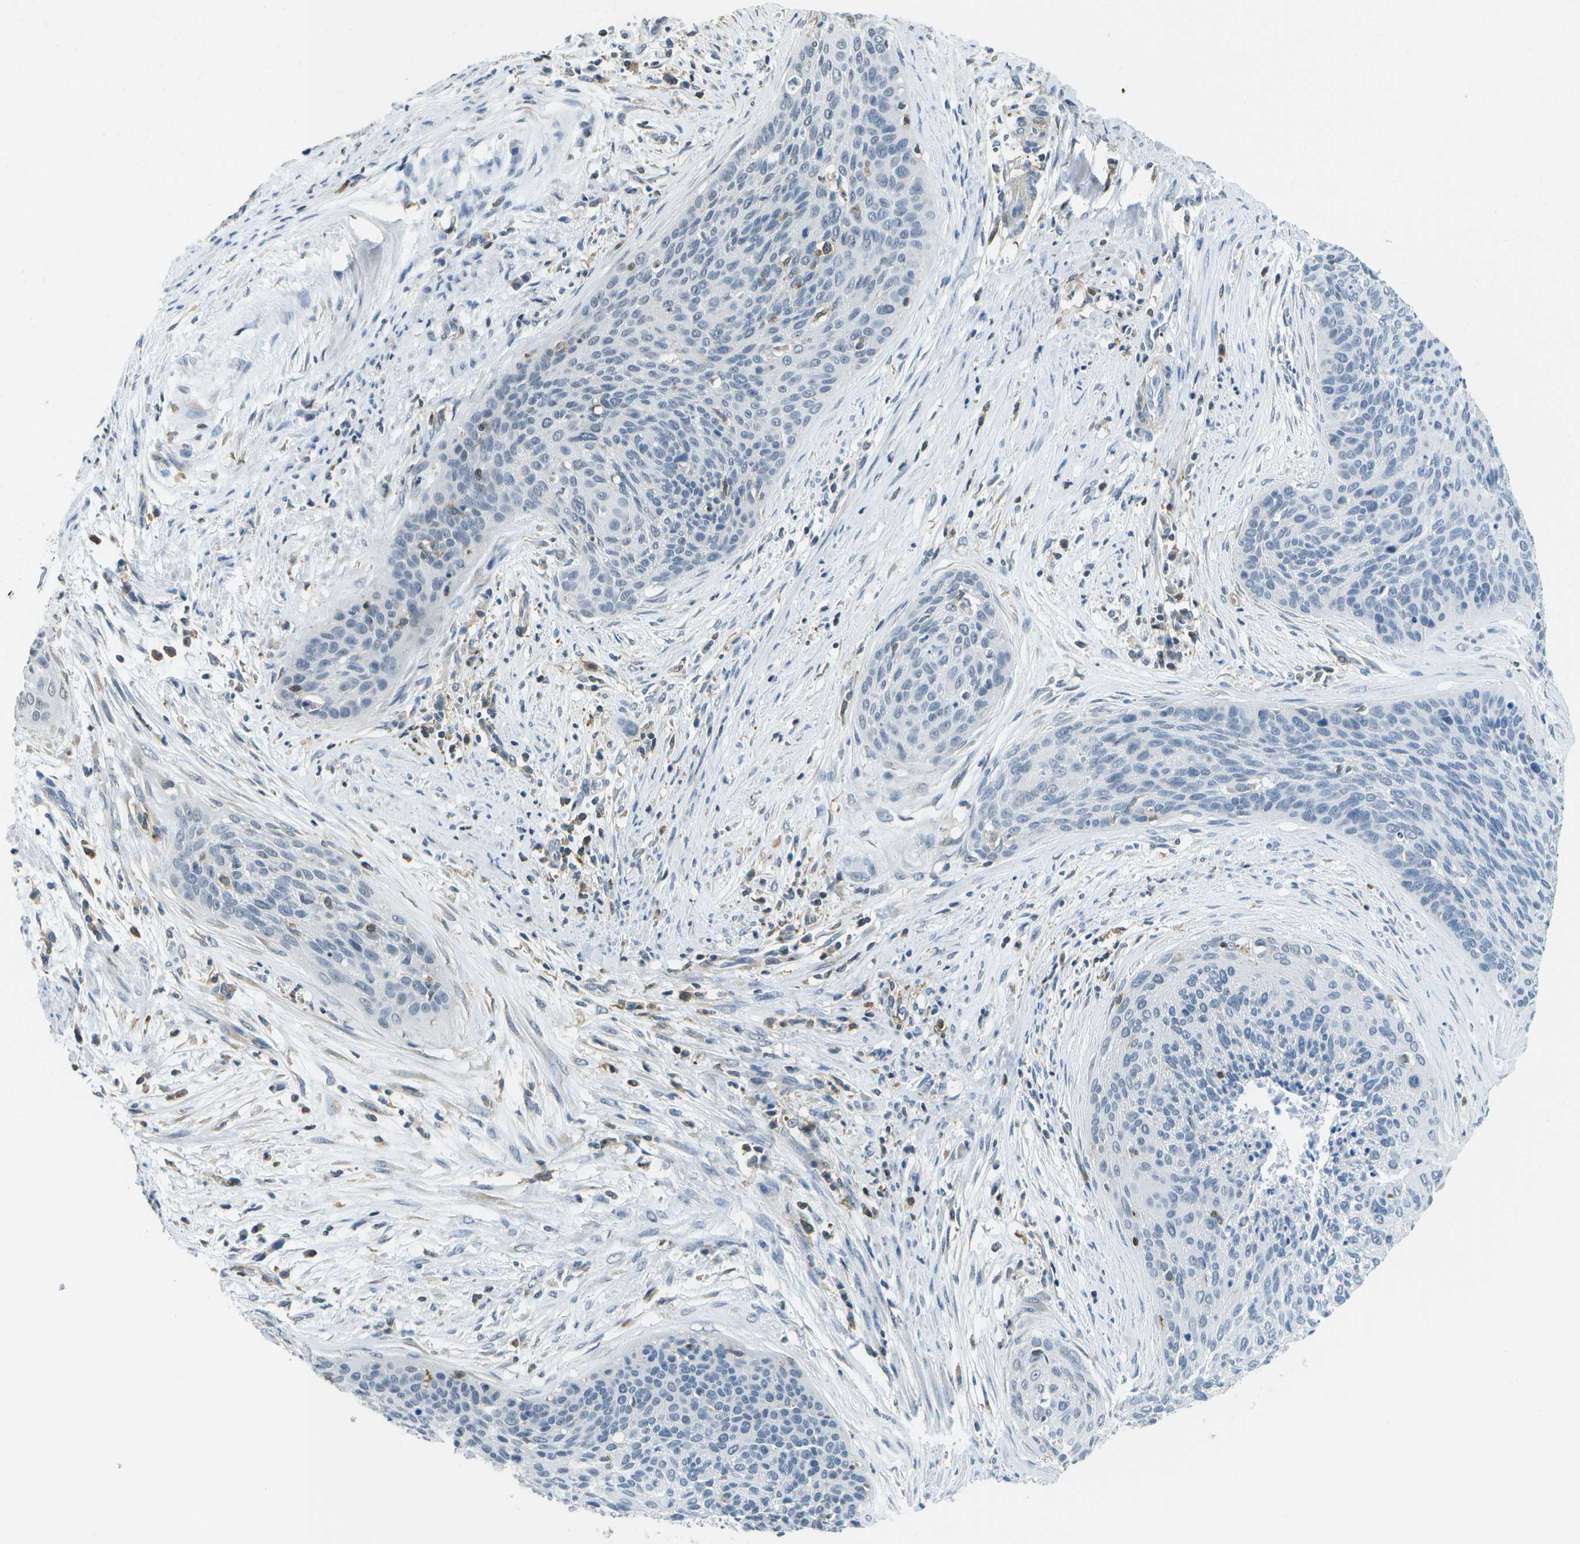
{"staining": {"intensity": "negative", "quantity": "none", "location": "none"}, "tissue": "cervical cancer", "cell_type": "Tumor cells", "image_type": "cancer", "snomed": [{"axis": "morphology", "description": "Squamous cell carcinoma, NOS"}, {"axis": "topography", "description": "Cervix"}], "caption": "Squamous cell carcinoma (cervical) was stained to show a protein in brown. There is no significant staining in tumor cells.", "gene": "RCSD1", "patient": {"sex": "female", "age": 55}}